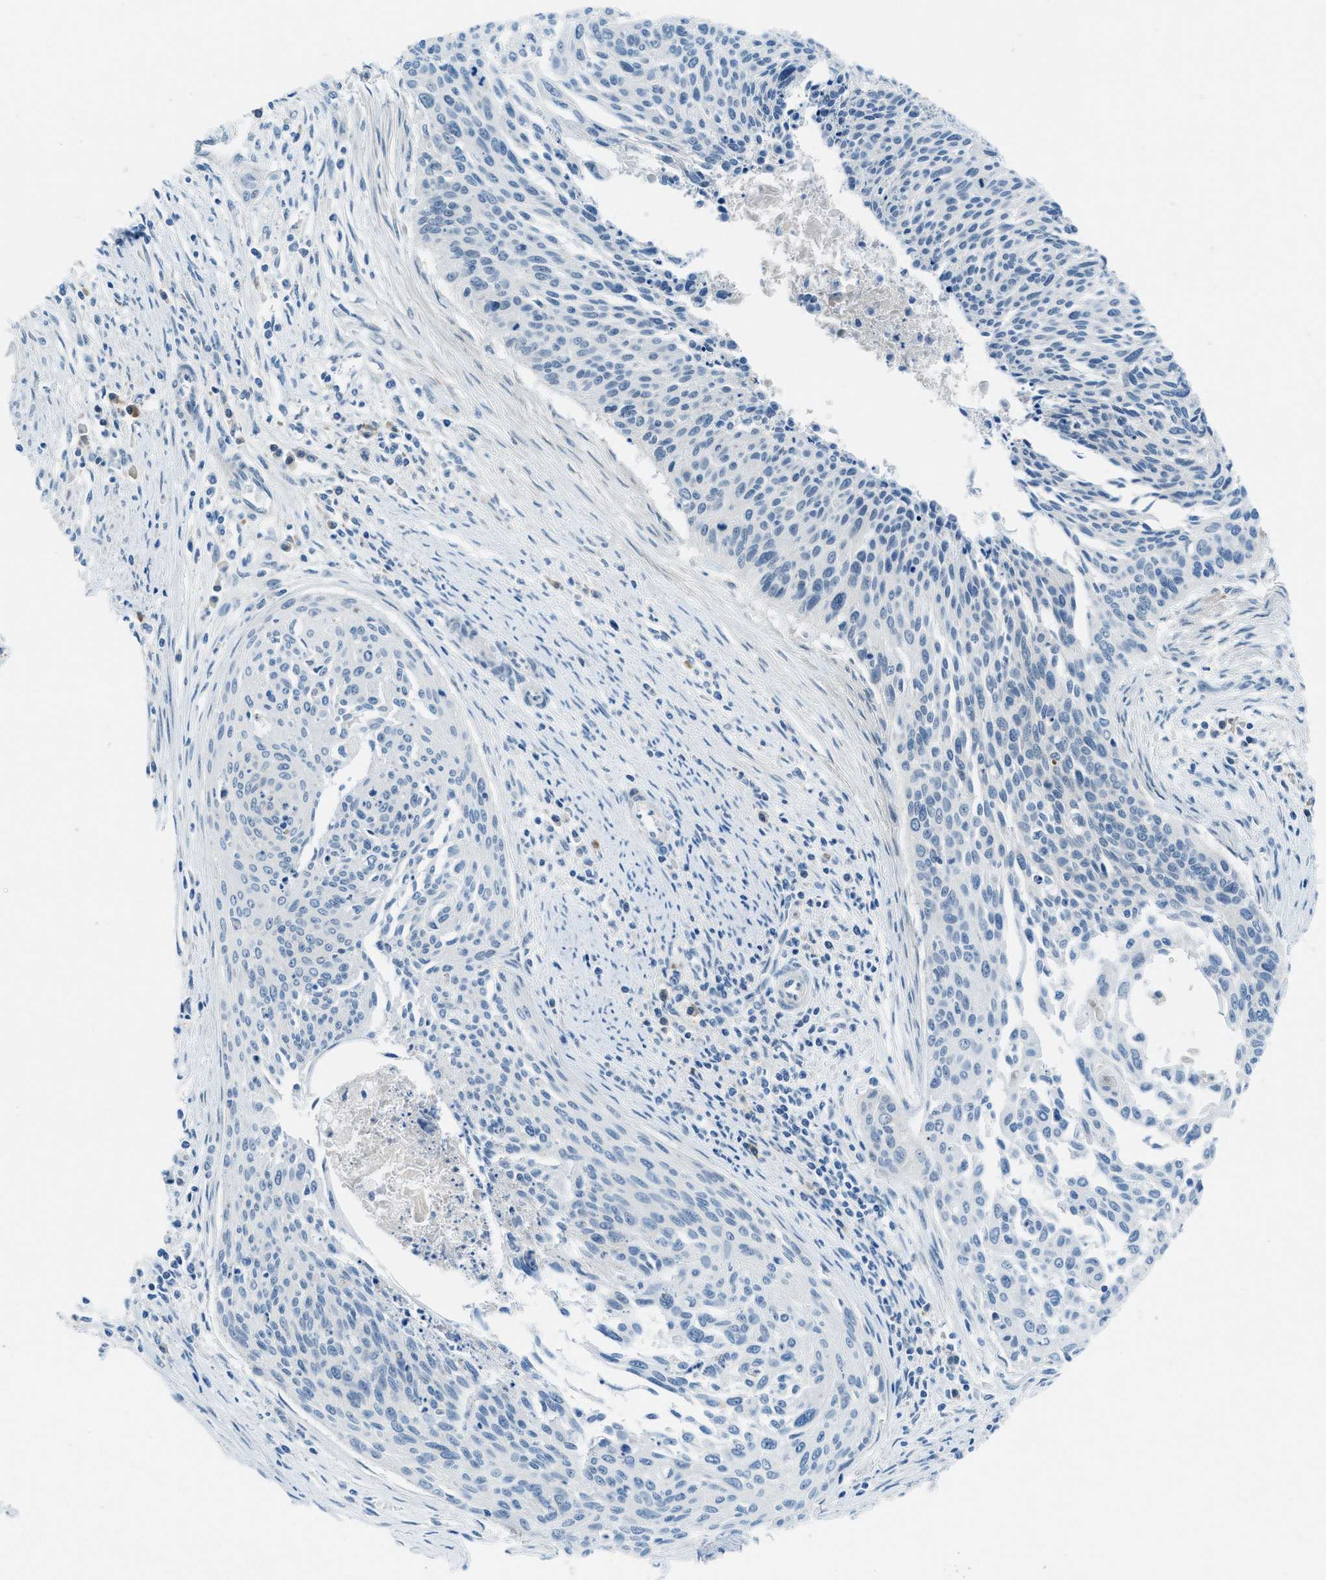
{"staining": {"intensity": "negative", "quantity": "none", "location": "none"}, "tissue": "cervical cancer", "cell_type": "Tumor cells", "image_type": "cancer", "snomed": [{"axis": "morphology", "description": "Squamous cell carcinoma, NOS"}, {"axis": "topography", "description": "Cervix"}], "caption": "Cervical cancer was stained to show a protein in brown. There is no significant positivity in tumor cells.", "gene": "KLHL8", "patient": {"sex": "female", "age": 55}}